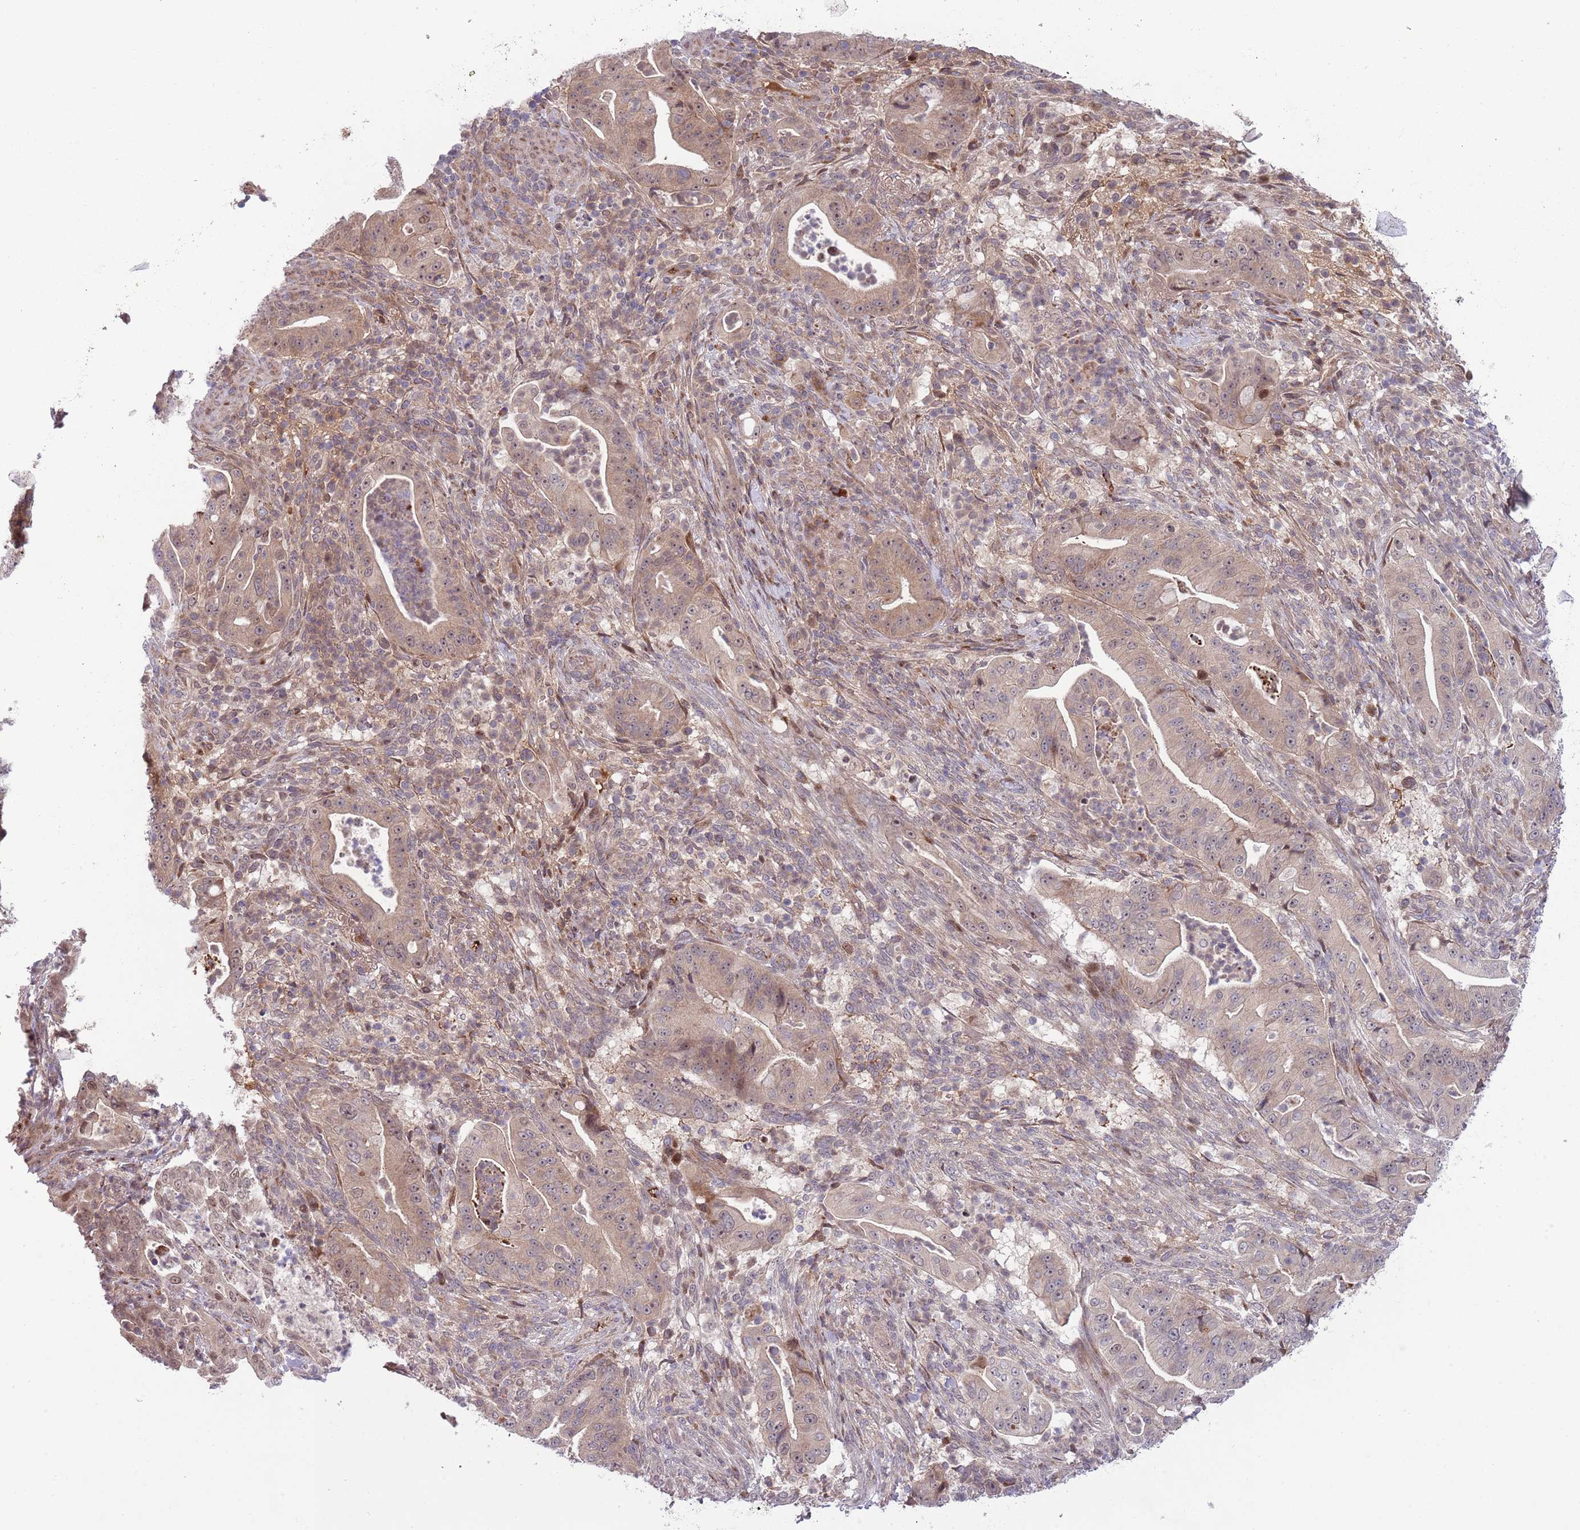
{"staining": {"intensity": "weak", "quantity": ">75%", "location": "cytoplasmic/membranous,nuclear"}, "tissue": "pancreatic cancer", "cell_type": "Tumor cells", "image_type": "cancer", "snomed": [{"axis": "morphology", "description": "Adenocarcinoma, NOS"}, {"axis": "topography", "description": "Pancreas"}], "caption": "Immunohistochemistry (IHC) of pancreatic adenocarcinoma exhibits low levels of weak cytoplasmic/membranous and nuclear positivity in about >75% of tumor cells.", "gene": "NT5DC4", "patient": {"sex": "male", "age": 71}}